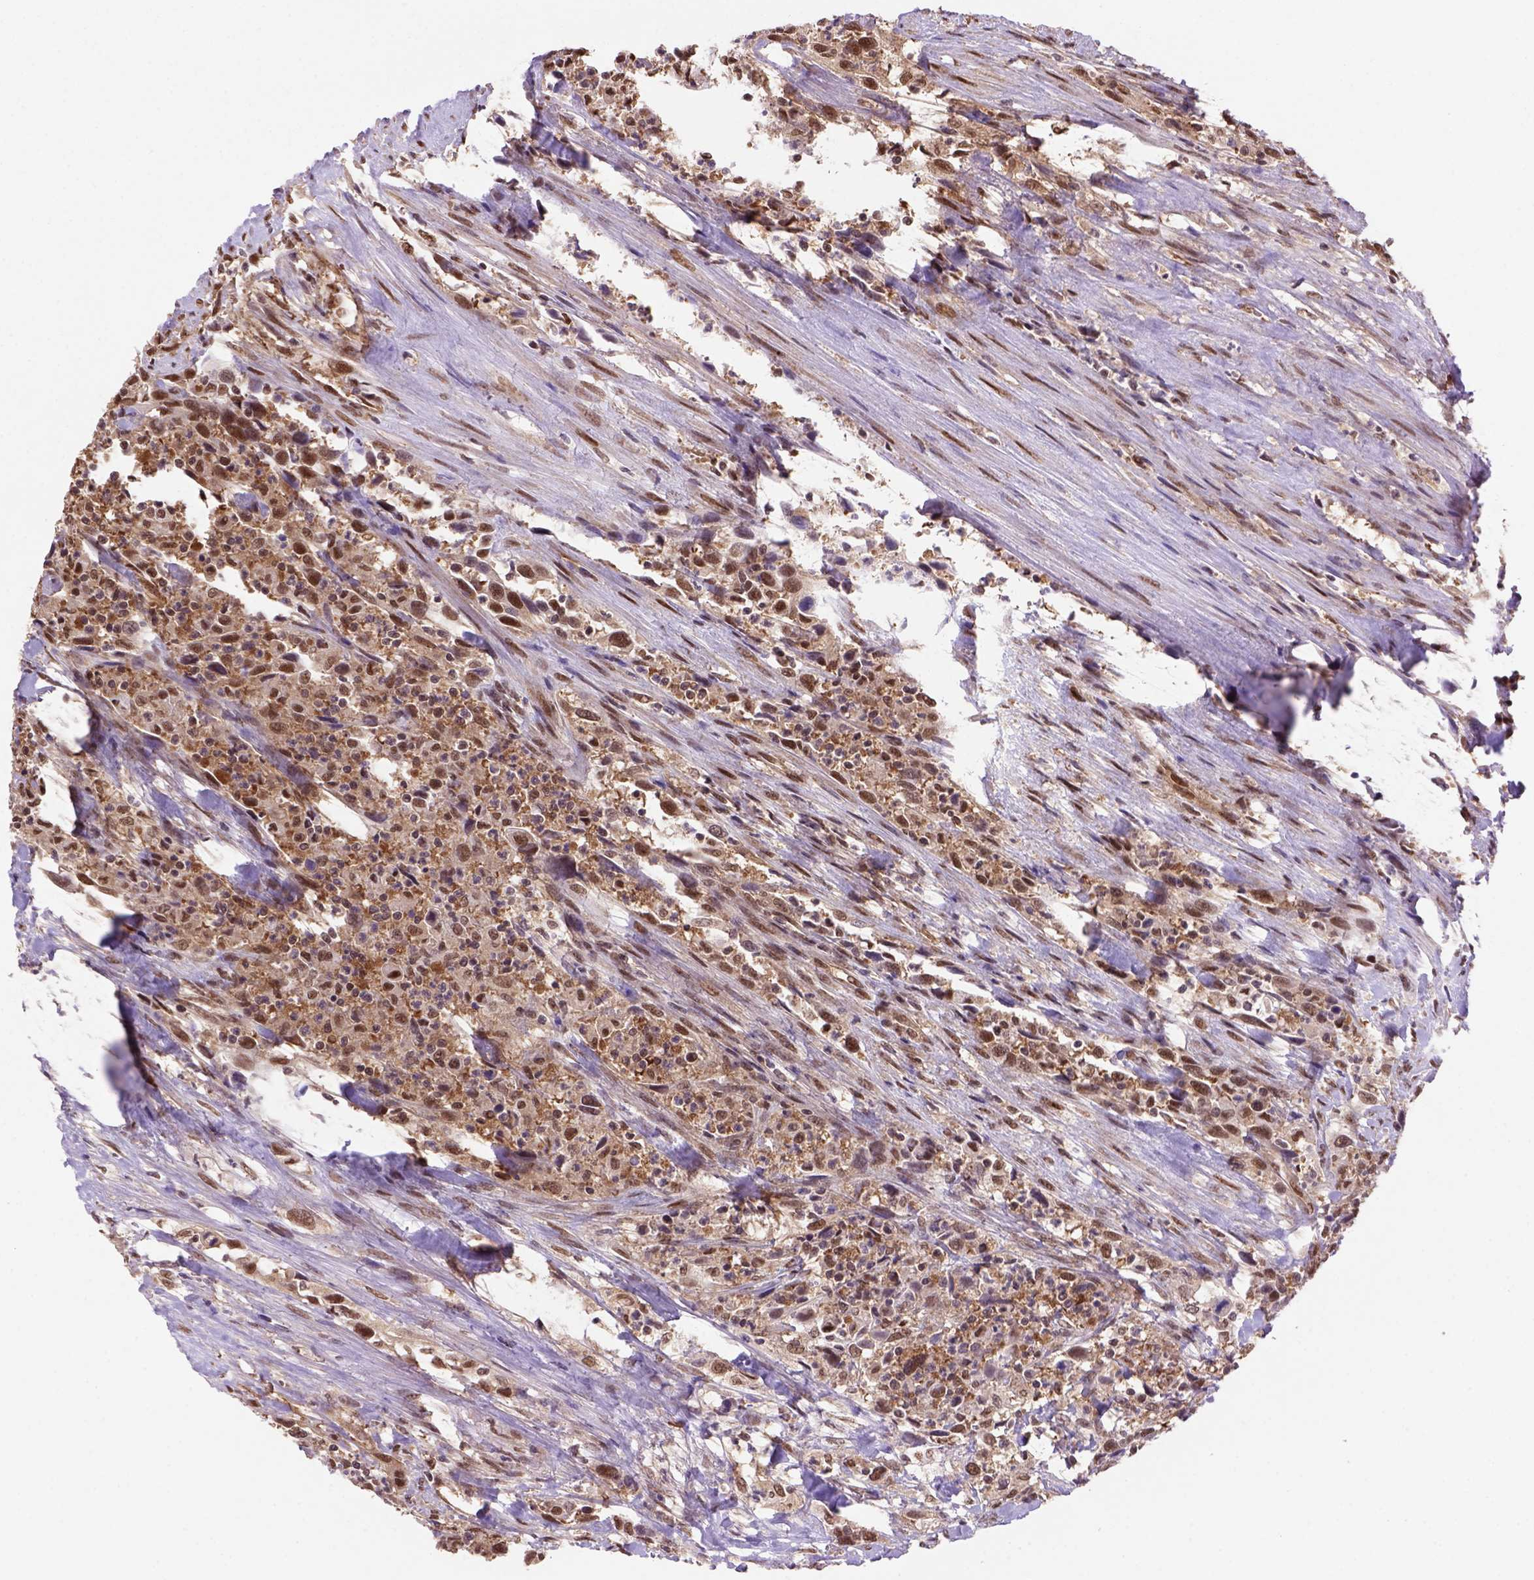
{"staining": {"intensity": "moderate", "quantity": ">75%", "location": "cytoplasmic/membranous,nuclear"}, "tissue": "urothelial cancer", "cell_type": "Tumor cells", "image_type": "cancer", "snomed": [{"axis": "morphology", "description": "Urothelial carcinoma, NOS"}, {"axis": "morphology", "description": "Urothelial carcinoma, High grade"}, {"axis": "topography", "description": "Urinary bladder"}], "caption": "Protein analysis of high-grade urothelial carcinoma tissue reveals moderate cytoplasmic/membranous and nuclear staining in approximately >75% of tumor cells.", "gene": "PSMC2", "patient": {"sex": "female", "age": 64}}